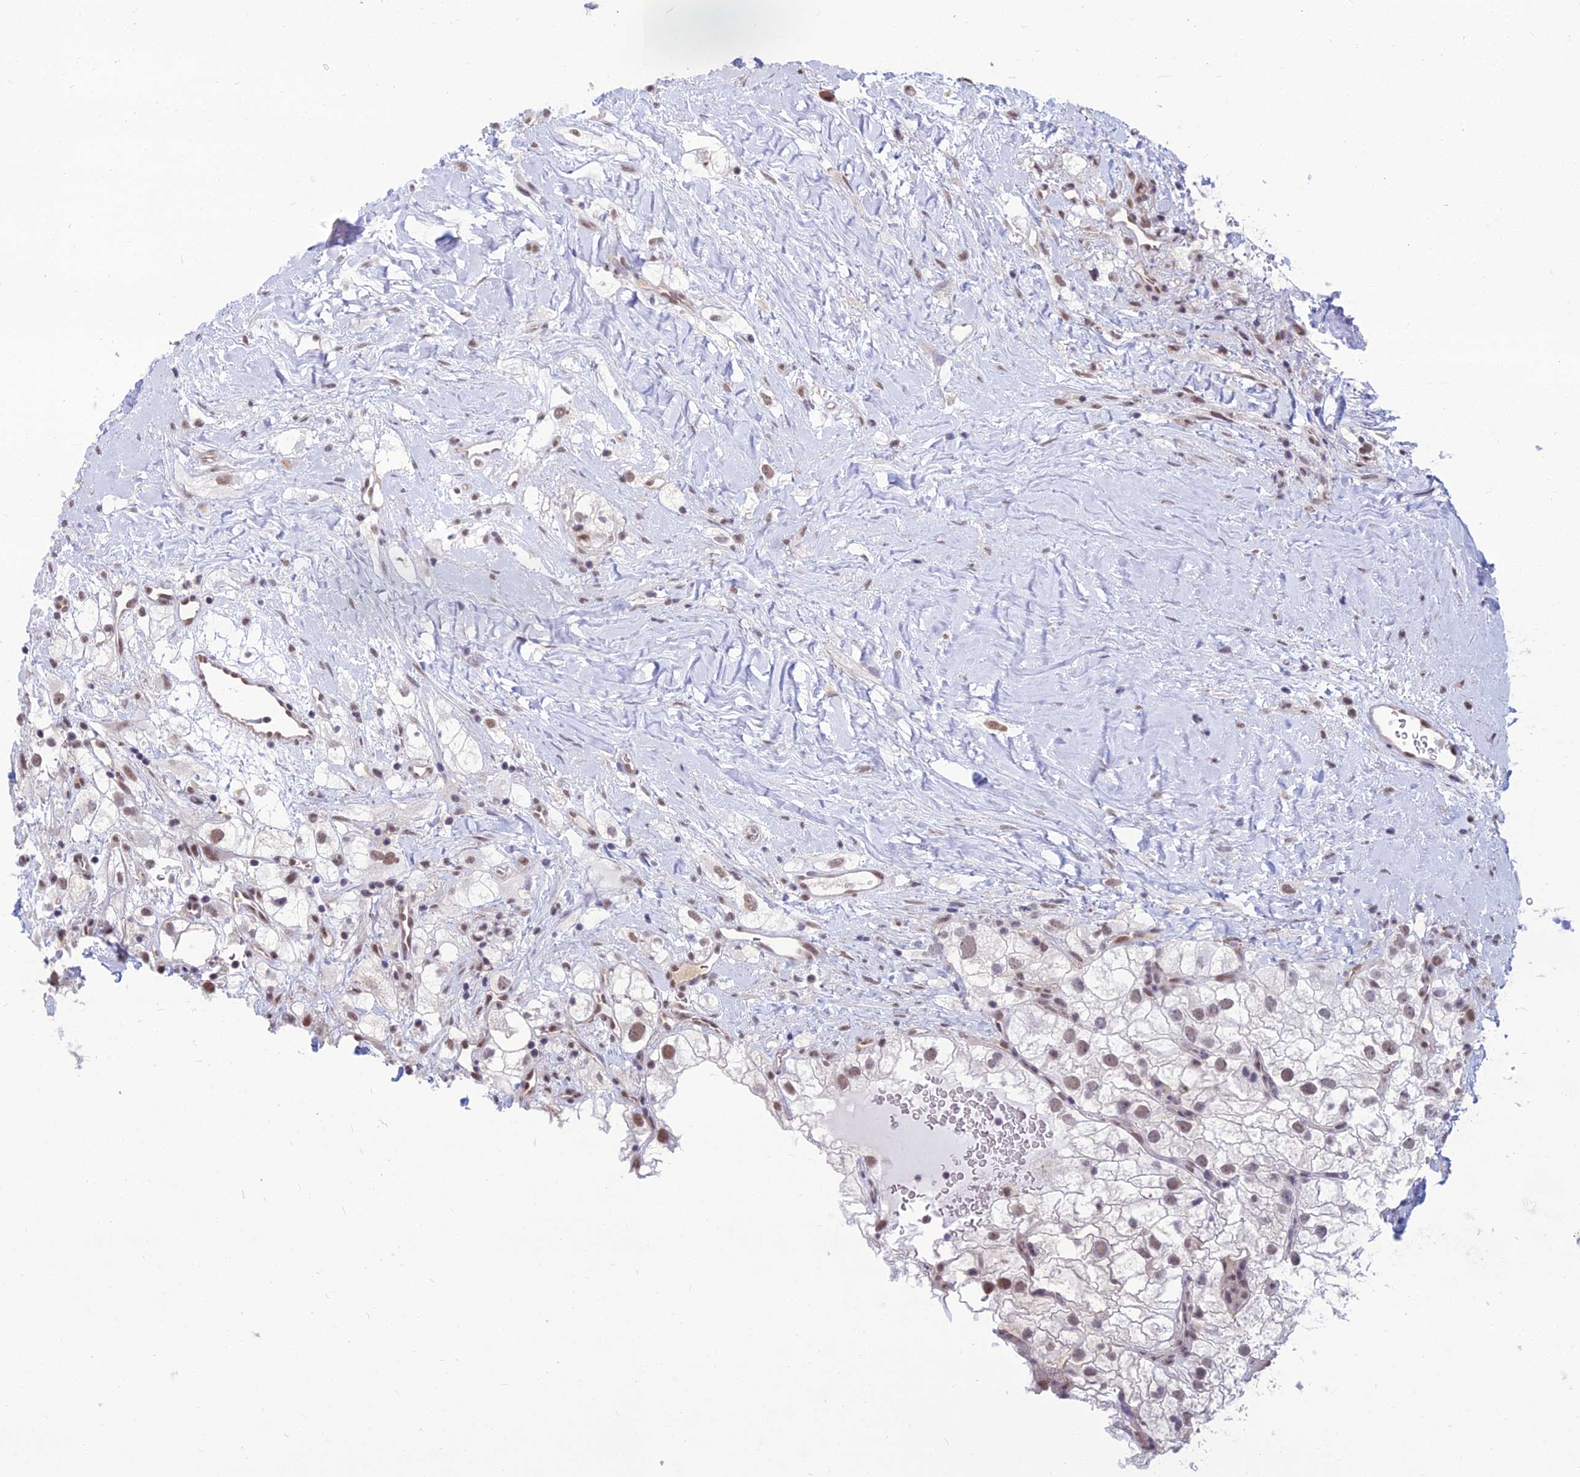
{"staining": {"intensity": "weak", "quantity": ">75%", "location": "nuclear"}, "tissue": "renal cancer", "cell_type": "Tumor cells", "image_type": "cancer", "snomed": [{"axis": "morphology", "description": "Adenocarcinoma, NOS"}, {"axis": "topography", "description": "Kidney"}], "caption": "Immunohistochemistry (IHC) photomicrograph of human renal adenocarcinoma stained for a protein (brown), which reveals low levels of weak nuclear positivity in about >75% of tumor cells.", "gene": "SRSF7", "patient": {"sex": "male", "age": 59}}